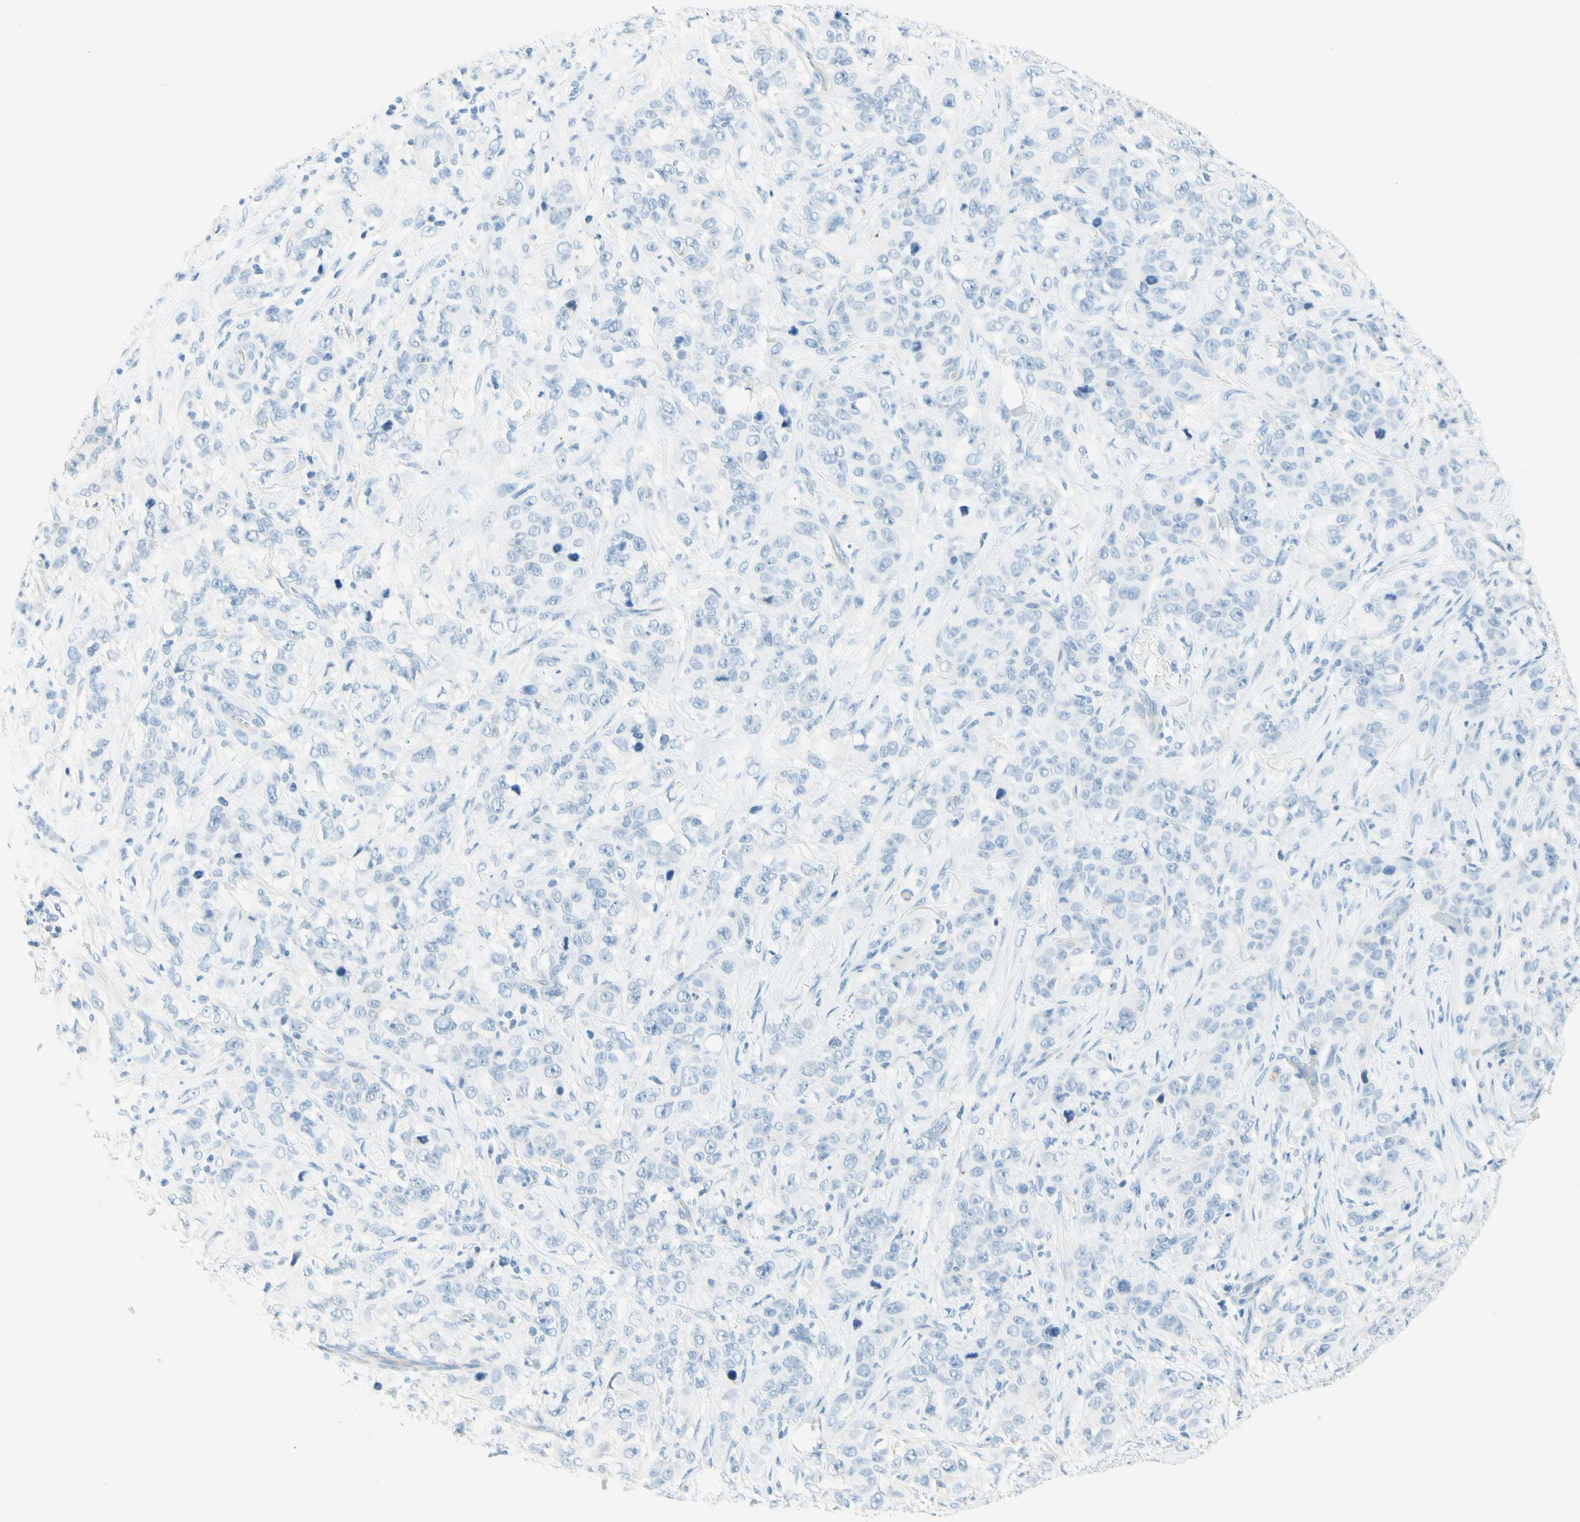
{"staining": {"intensity": "negative", "quantity": "none", "location": "none"}, "tissue": "stomach cancer", "cell_type": "Tumor cells", "image_type": "cancer", "snomed": [{"axis": "morphology", "description": "Adenocarcinoma, NOS"}, {"axis": "topography", "description": "Stomach"}], "caption": "There is no significant staining in tumor cells of stomach cancer (adenocarcinoma). (Stains: DAB immunohistochemistry (IHC) with hematoxylin counter stain, Microscopy: brightfield microscopy at high magnification).", "gene": "TMEM132D", "patient": {"sex": "male", "age": 48}}